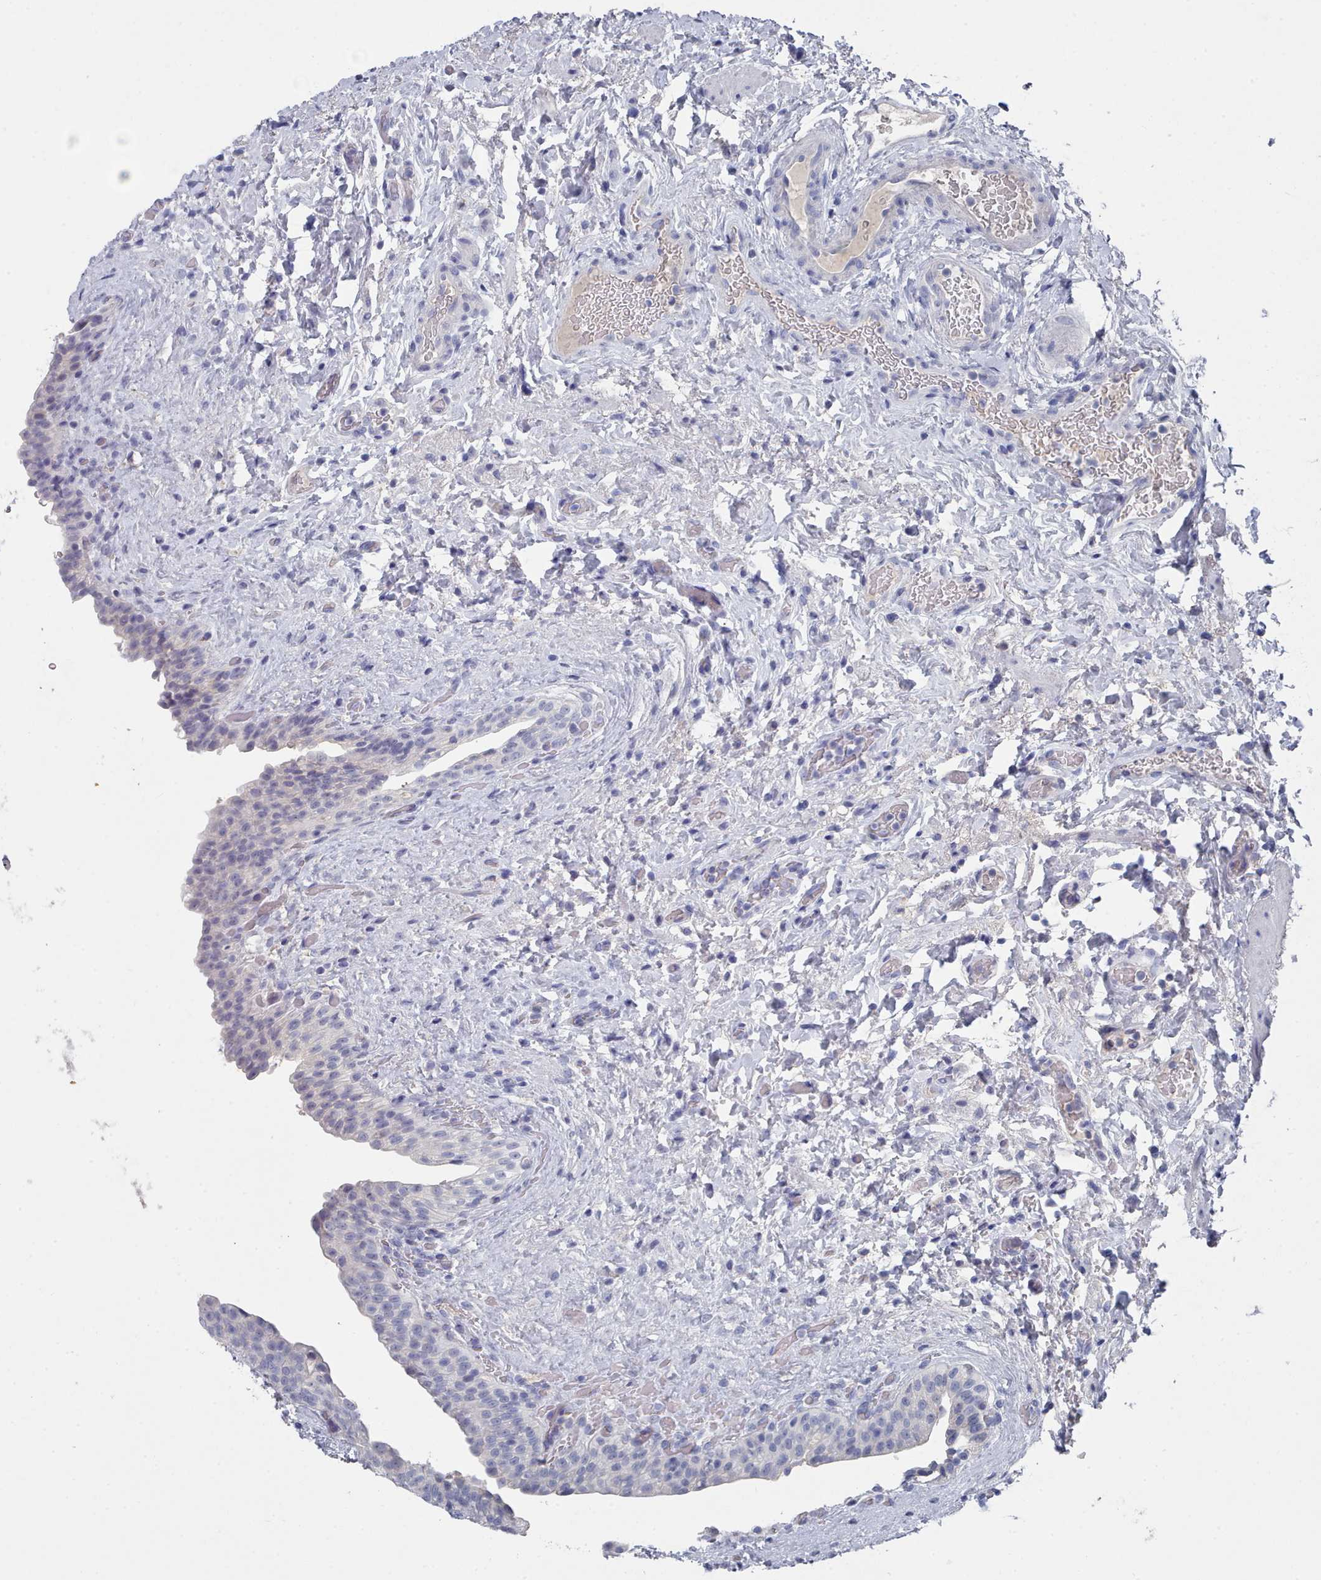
{"staining": {"intensity": "negative", "quantity": "none", "location": "none"}, "tissue": "urinary bladder", "cell_type": "Urothelial cells", "image_type": "normal", "snomed": [{"axis": "morphology", "description": "Normal tissue, NOS"}, {"axis": "topography", "description": "Urinary bladder"}], "caption": "The histopathology image exhibits no staining of urothelial cells in benign urinary bladder.", "gene": "ACAD11", "patient": {"sex": "male", "age": 69}}